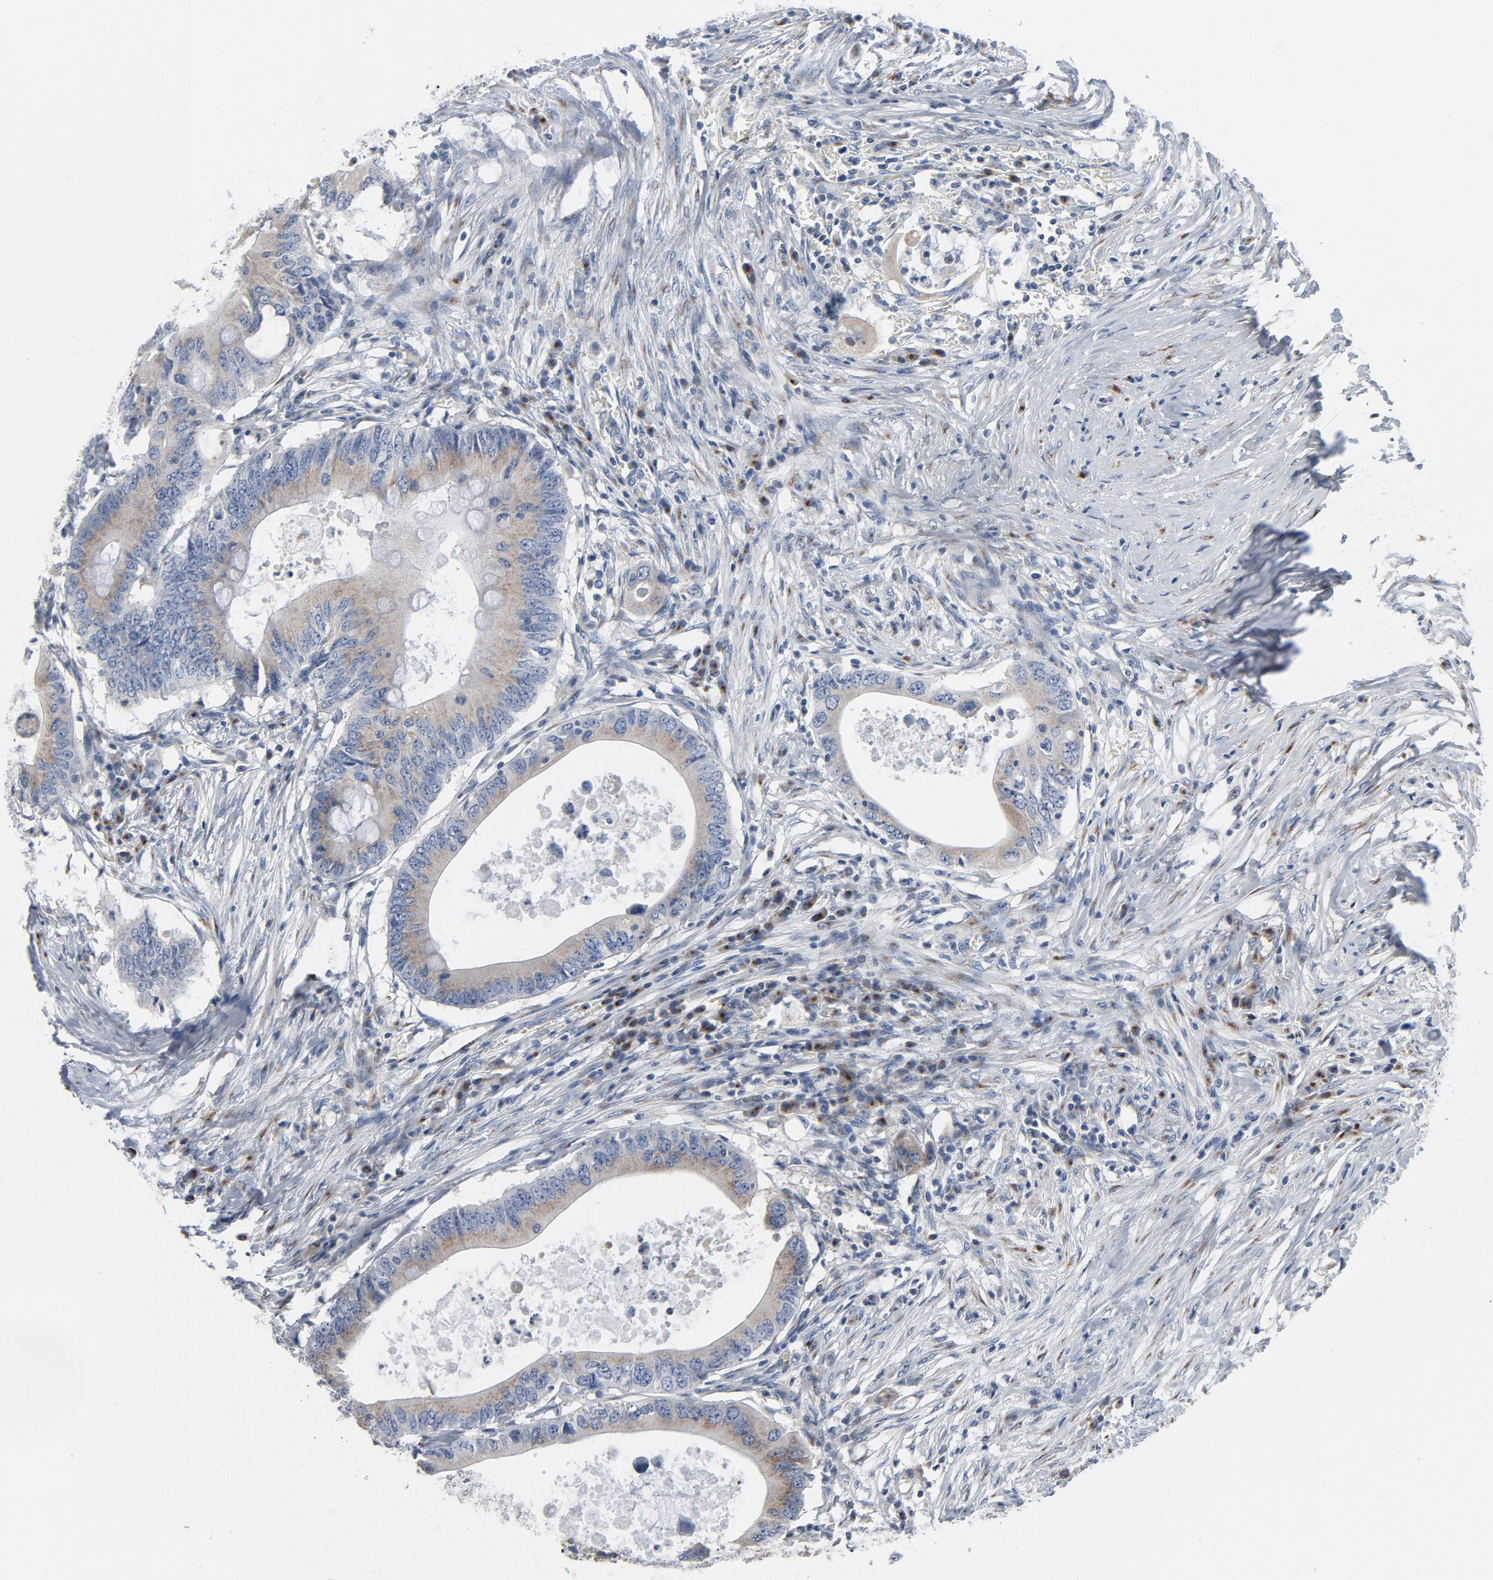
{"staining": {"intensity": "moderate", "quantity": ">75%", "location": "cytoplasmic/membranous"}, "tissue": "colorectal cancer", "cell_type": "Tumor cells", "image_type": "cancer", "snomed": [{"axis": "morphology", "description": "Adenocarcinoma, NOS"}, {"axis": "topography", "description": "Colon"}], "caption": "Immunohistochemistry (IHC) staining of colorectal cancer (adenocarcinoma), which shows medium levels of moderate cytoplasmic/membranous staining in about >75% of tumor cells indicating moderate cytoplasmic/membranous protein staining. The staining was performed using DAB (brown) for protein detection and nuclei were counterstained in hematoxylin (blue).", "gene": "YIPF6", "patient": {"sex": "male", "age": 71}}